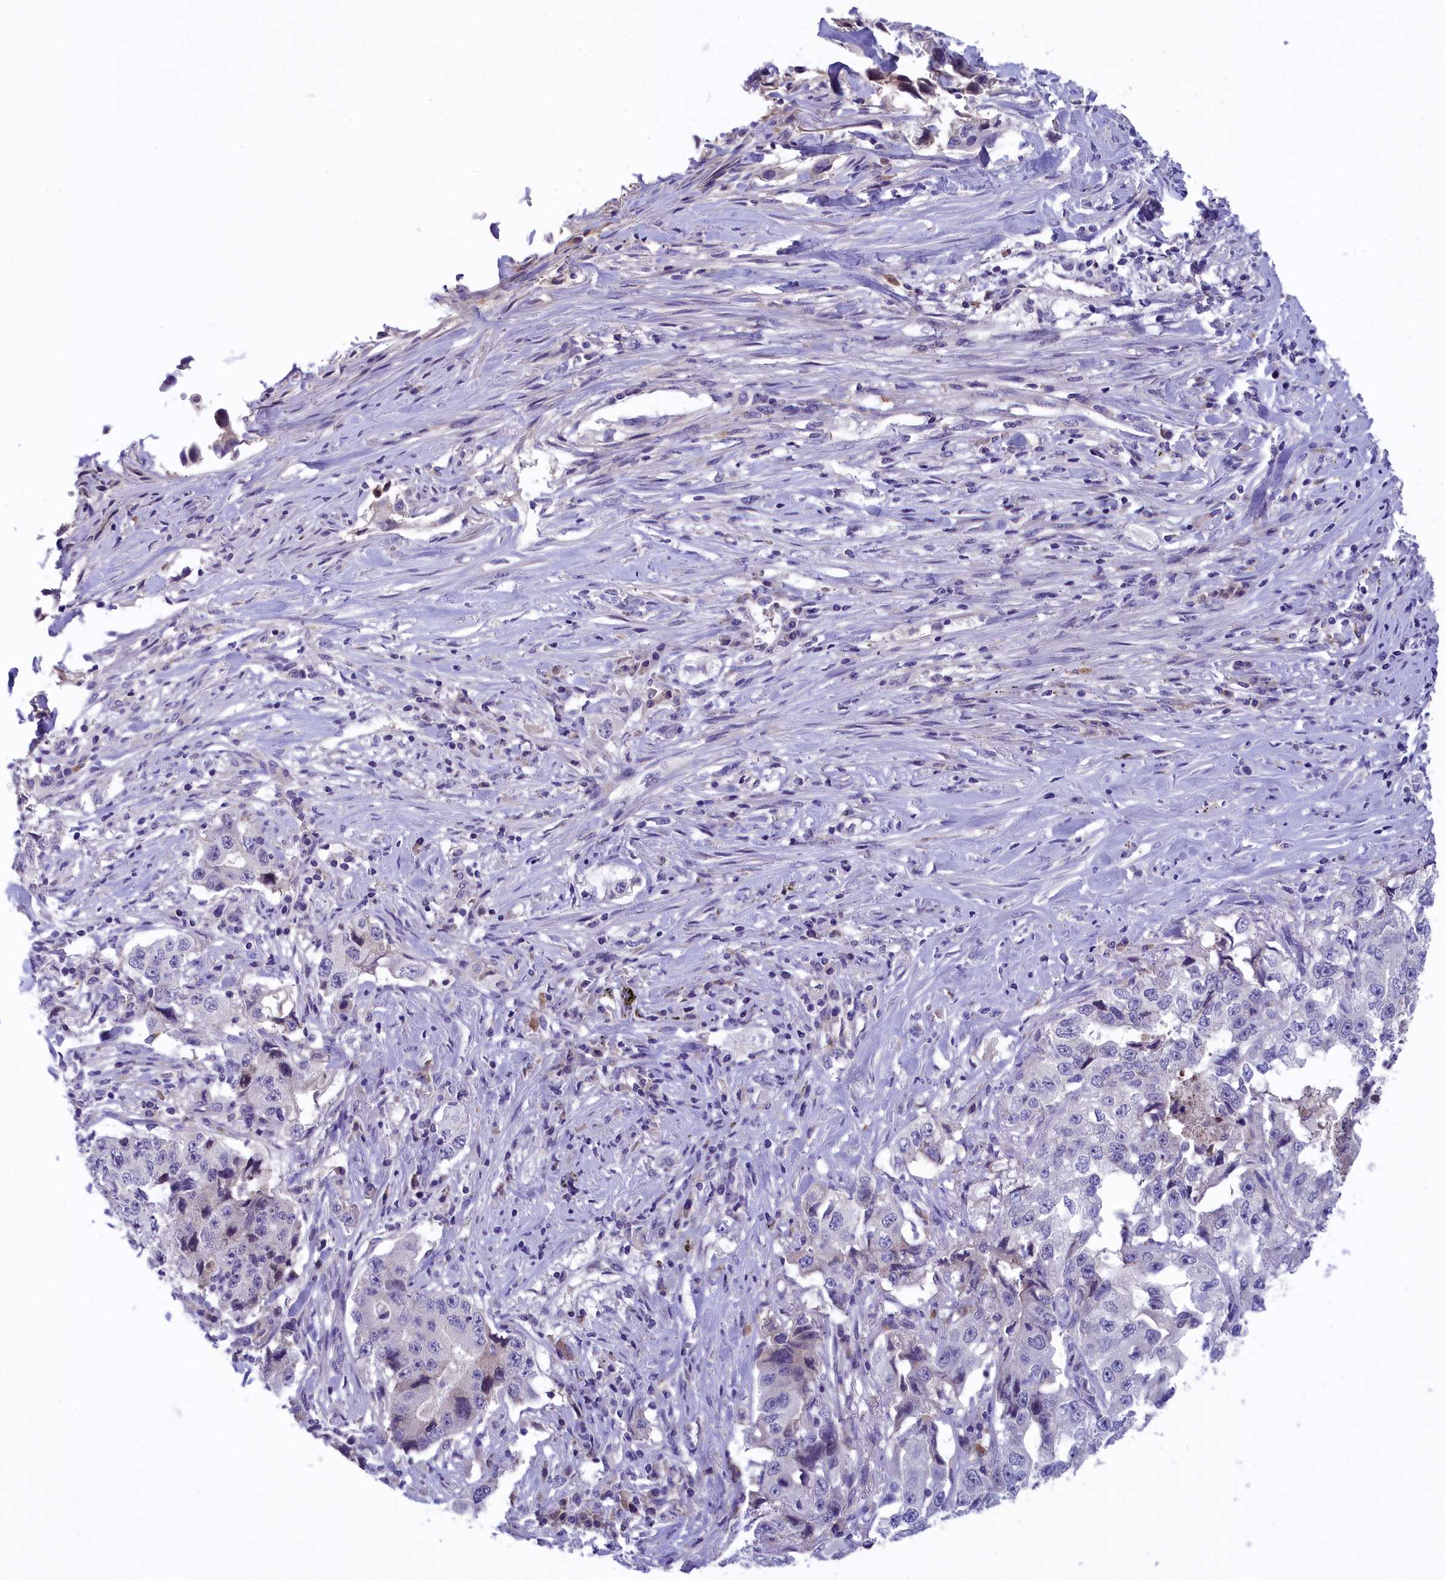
{"staining": {"intensity": "negative", "quantity": "none", "location": "none"}, "tissue": "lung cancer", "cell_type": "Tumor cells", "image_type": "cancer", "snomed": [{"axis": "morphology", "description": "Adenocarcinoma, NOS"}, {"axis": "topography", "description": "Lung"}], "caption": "The photomicrograph reveals no significant expression in tumor cells of lung cancer (adenocarcinoma). The staining was performed using DAB (3,3'-diaminobenzidine) to visualize the protein expression in brown, while the nuclei were stained in blue with hematoxylin (Magnification: 20x).", "gene": "STYX", "patient": {"sex": "female", "age": 51}}